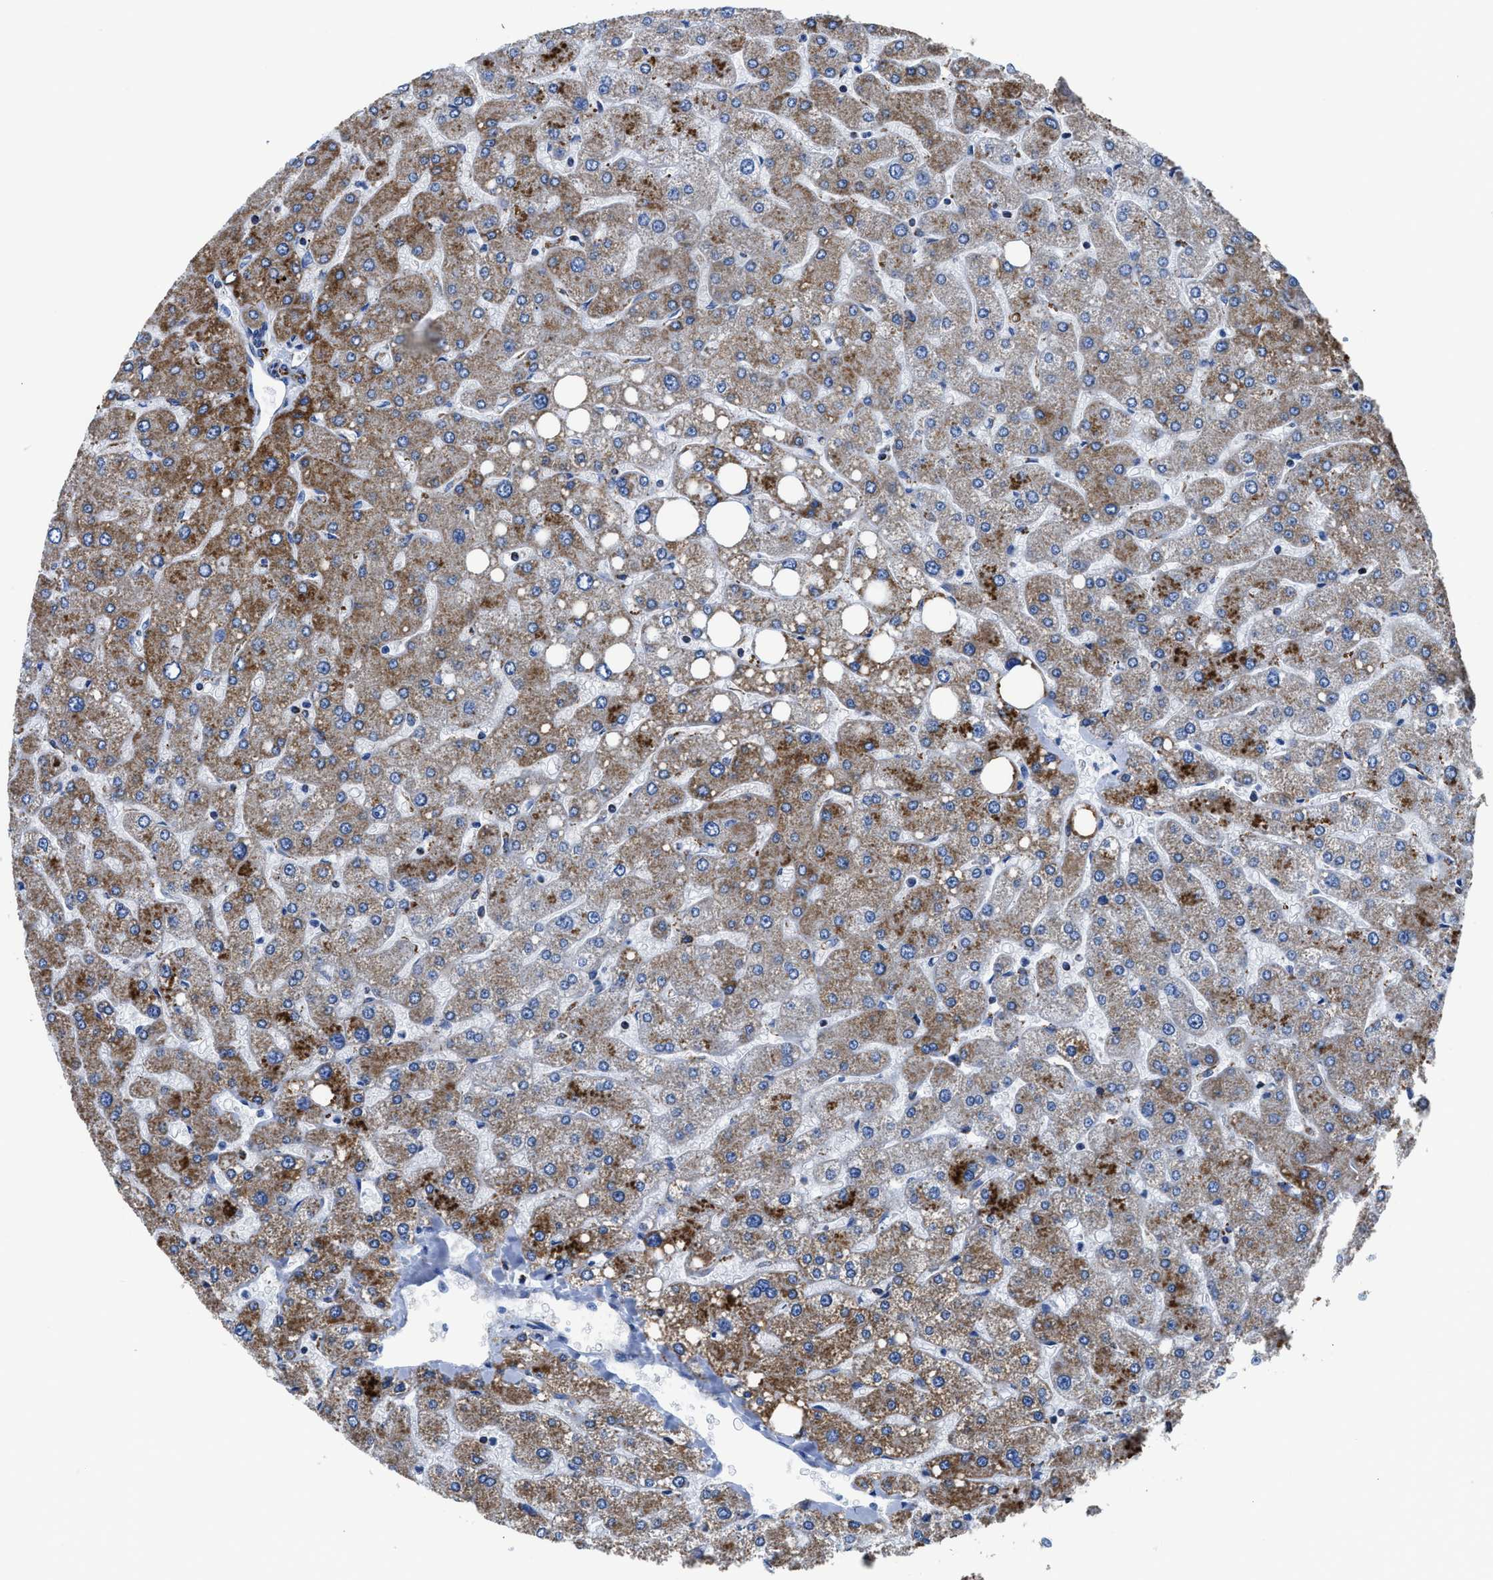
{"staining": {"intensity": "weak", "quantity": "<25%", "location": "cytoplasmic/membranous"}, "tissue": "liver", "cell_type": "Cholangiocytes", "image_type": "normal", "snomed": [{"axis": "morphology", "description": "Normal tissue, NOS"}, {"axis": "topography", "description": "Liver"}], "caption": "An IHC histopathology image of unremarkable liver is shown. There is no staining in cholangiocytes of liver. (DAB (3,3'-diaminobenzidine) IHC, high magnification).", "gene": "ZDHHC3", "patient": {"sex": "male", "age": 55}}